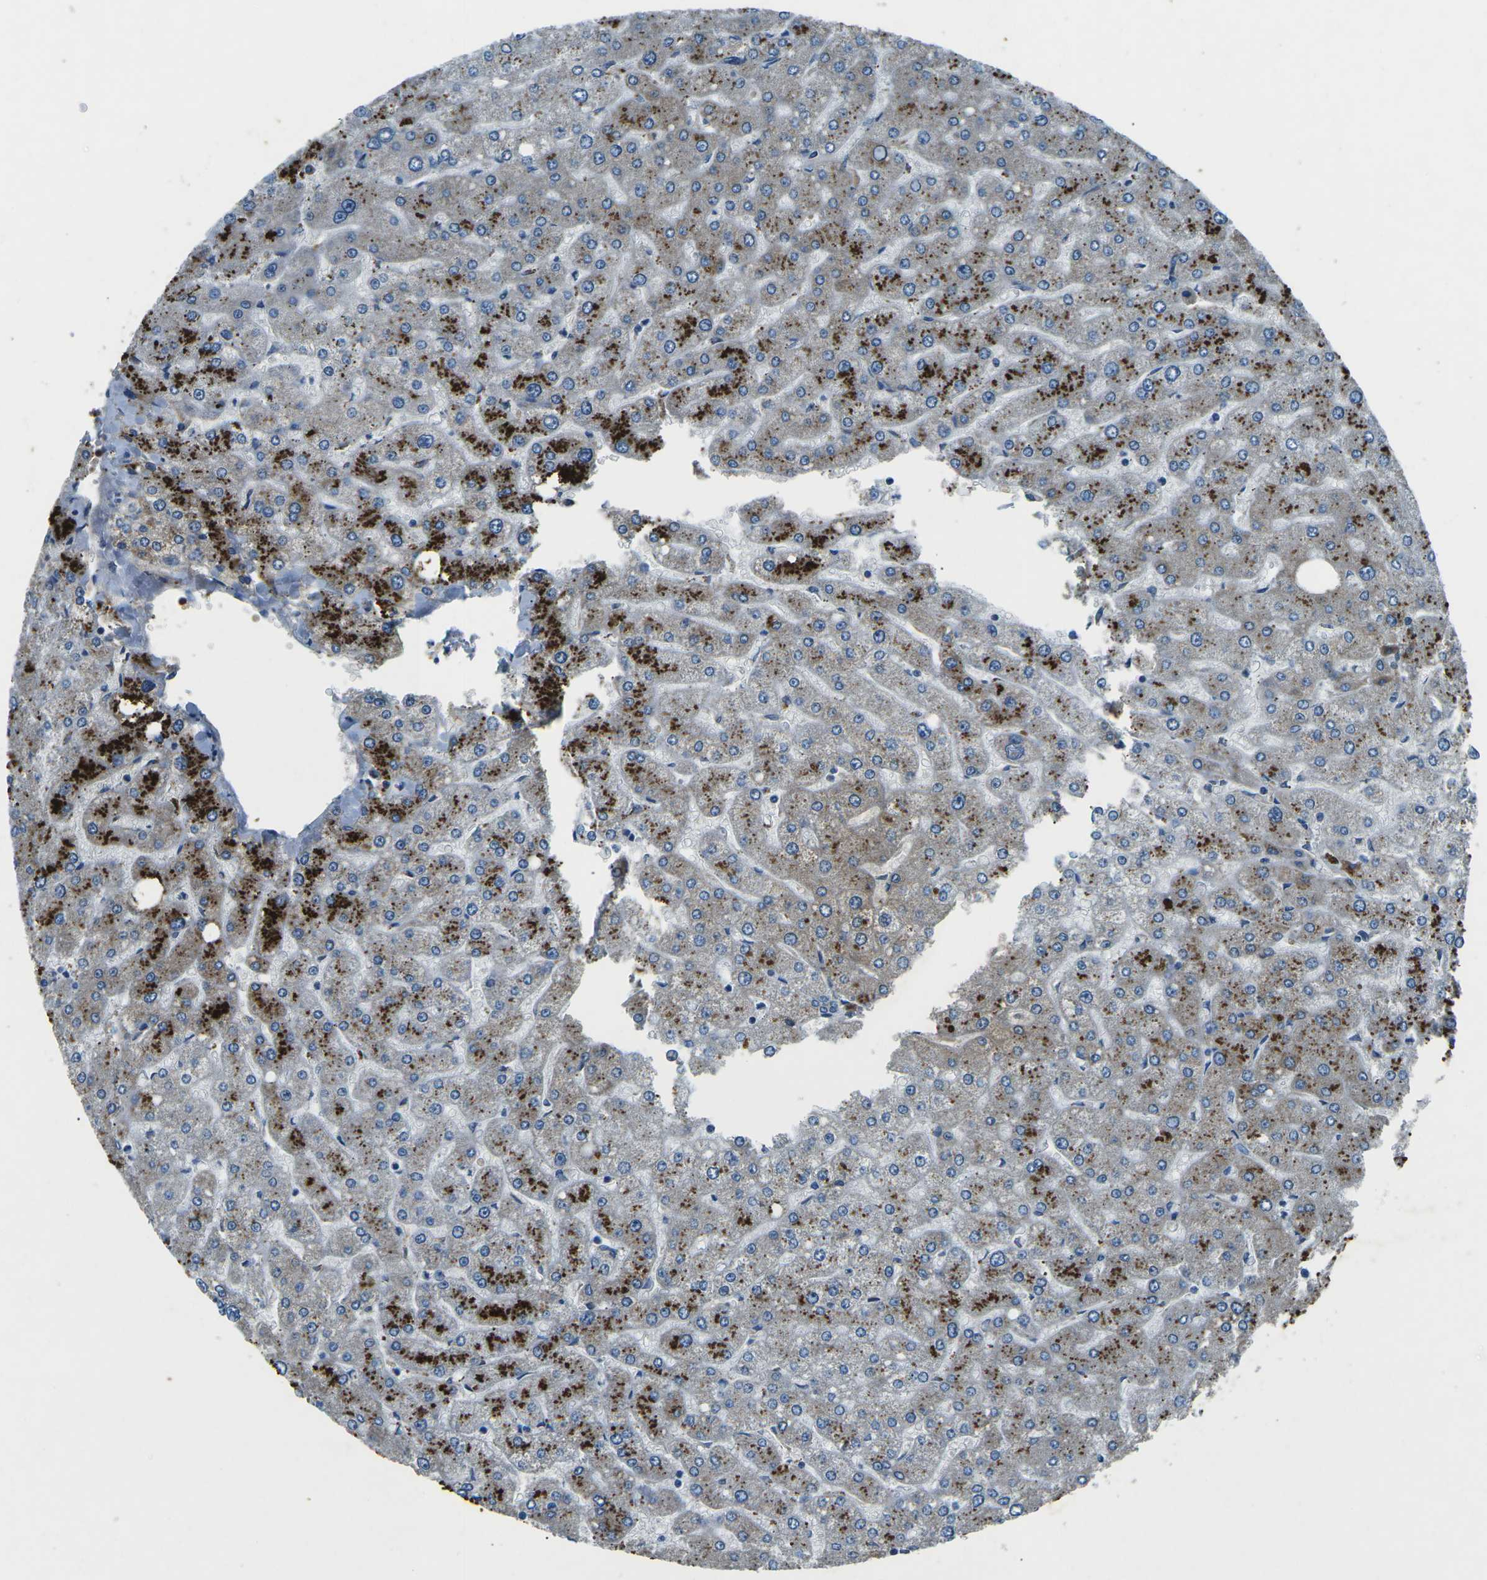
{"staining": {"intensity": "moderate", "quantity": "25%-75%", "location": "cytoplasmic/membranous"}, "tissue": "liver", "cell_type": "Hepatocytes", "image_type": "normal", "snomed": [{"axis": "morphology", "description": "Normal tissue, NOS"}, {"axis": "topography", "description": "Liver"}], "caption": "Immunohistochemistry staining of benign liver, which displays medium levels of moderate cytoplasmic/membranous staining in approximately 25%-75% of hepatocytes indicating moderate cytoplasmic/membranous protein expression. The staining was performed using DAB (brown) for protein detection and nuclei were counterstained in hematoxylin (blue).", "gene": "AFAP1", "patient": {"sex": "male", "age": 55}}